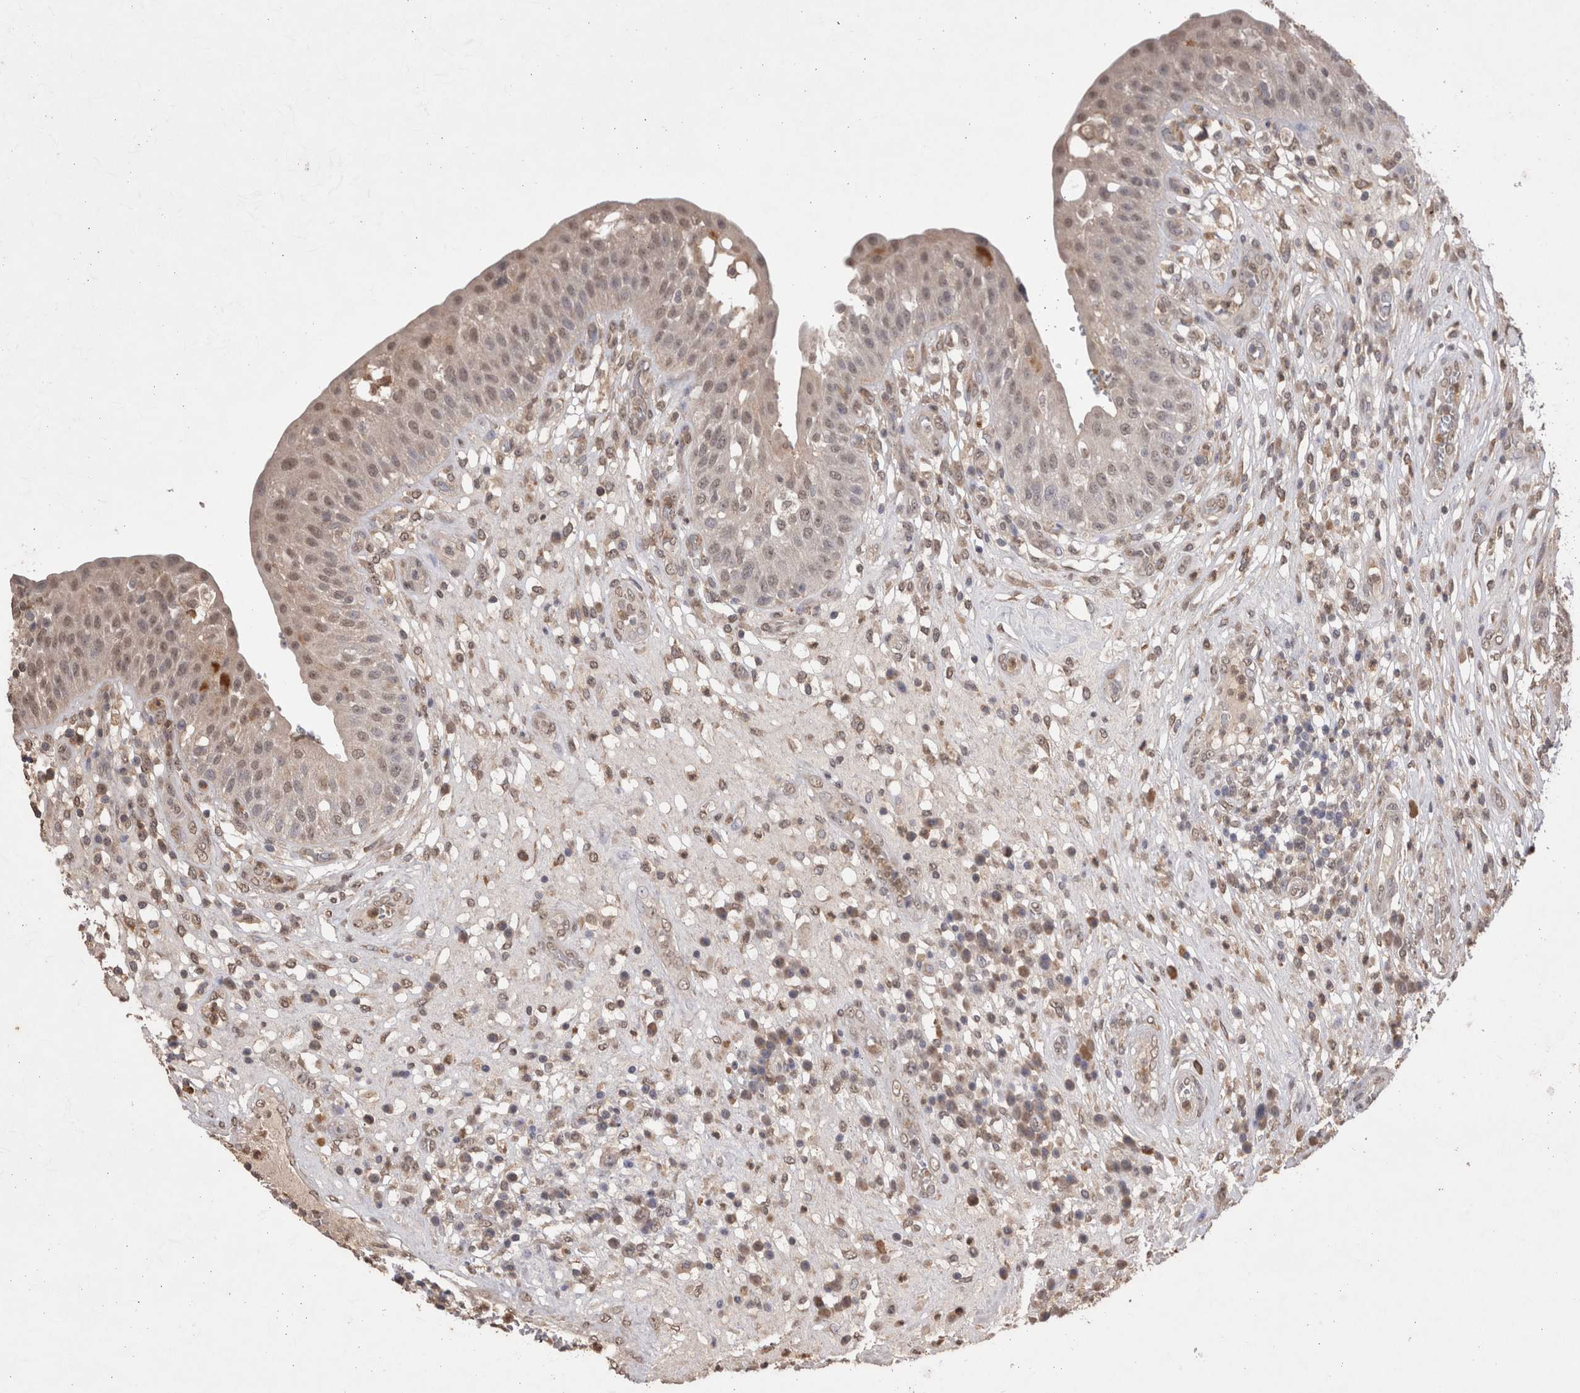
{"staining": {"intensity": "weak", "quantity": ">75%", "location": "cytoplasmic/membranous,nuclear"}, "tissue": "urinary bladder", "cell_type": "Urothelial cells", "image_type": "normal", "snomed": [{"axis": "morphology", "description": "Normal tissue, NOS"}, {"axis": "topography", "description": "Urinary bladder"}], "caption": "DAB immunohistochemical staining of normal human urinary bladder reveals weak cytoplasmic/membranous,nuclear protein expression in about >75% of urothelial cells.", "gene": "GRK5", "patient": {"sex": "female", "age": 62}}